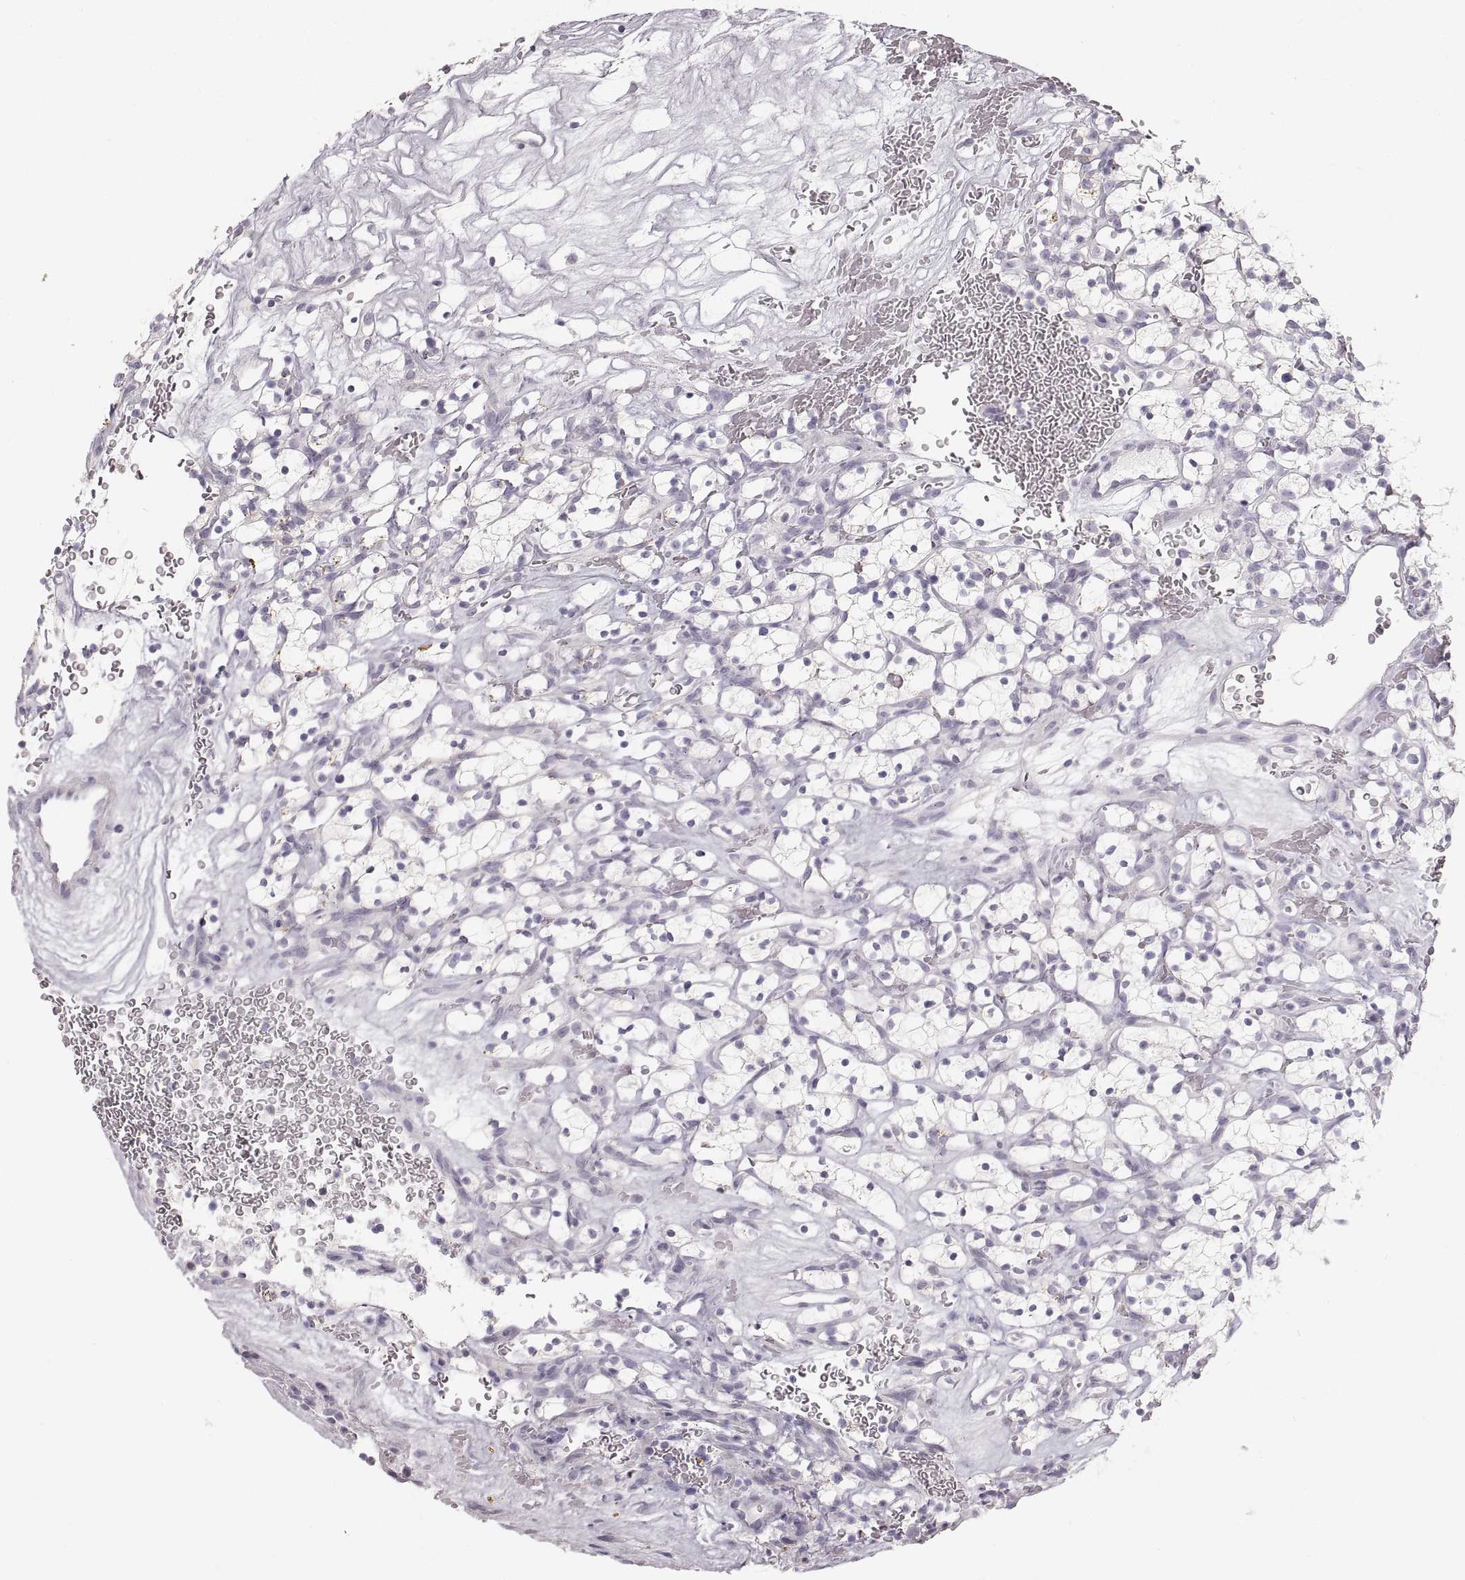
{"staining": {"intensity": "negative", "quantity": "none", "location": "none"}, "tissue": "renal cancer", "cell_type": "Tumor cells", "image_type": "cancer", "snomed": [{"axis": "morphology", "description": "Adenocarcinoma, NOS"}, {"axis": "topography", "description": "Kidney"}], "caption": "Photomicrograph shows no significant protein staining in tumor cells of renal cancer.", "gene": "ZP3", "patient": {"sex": "female", "age": 64}}